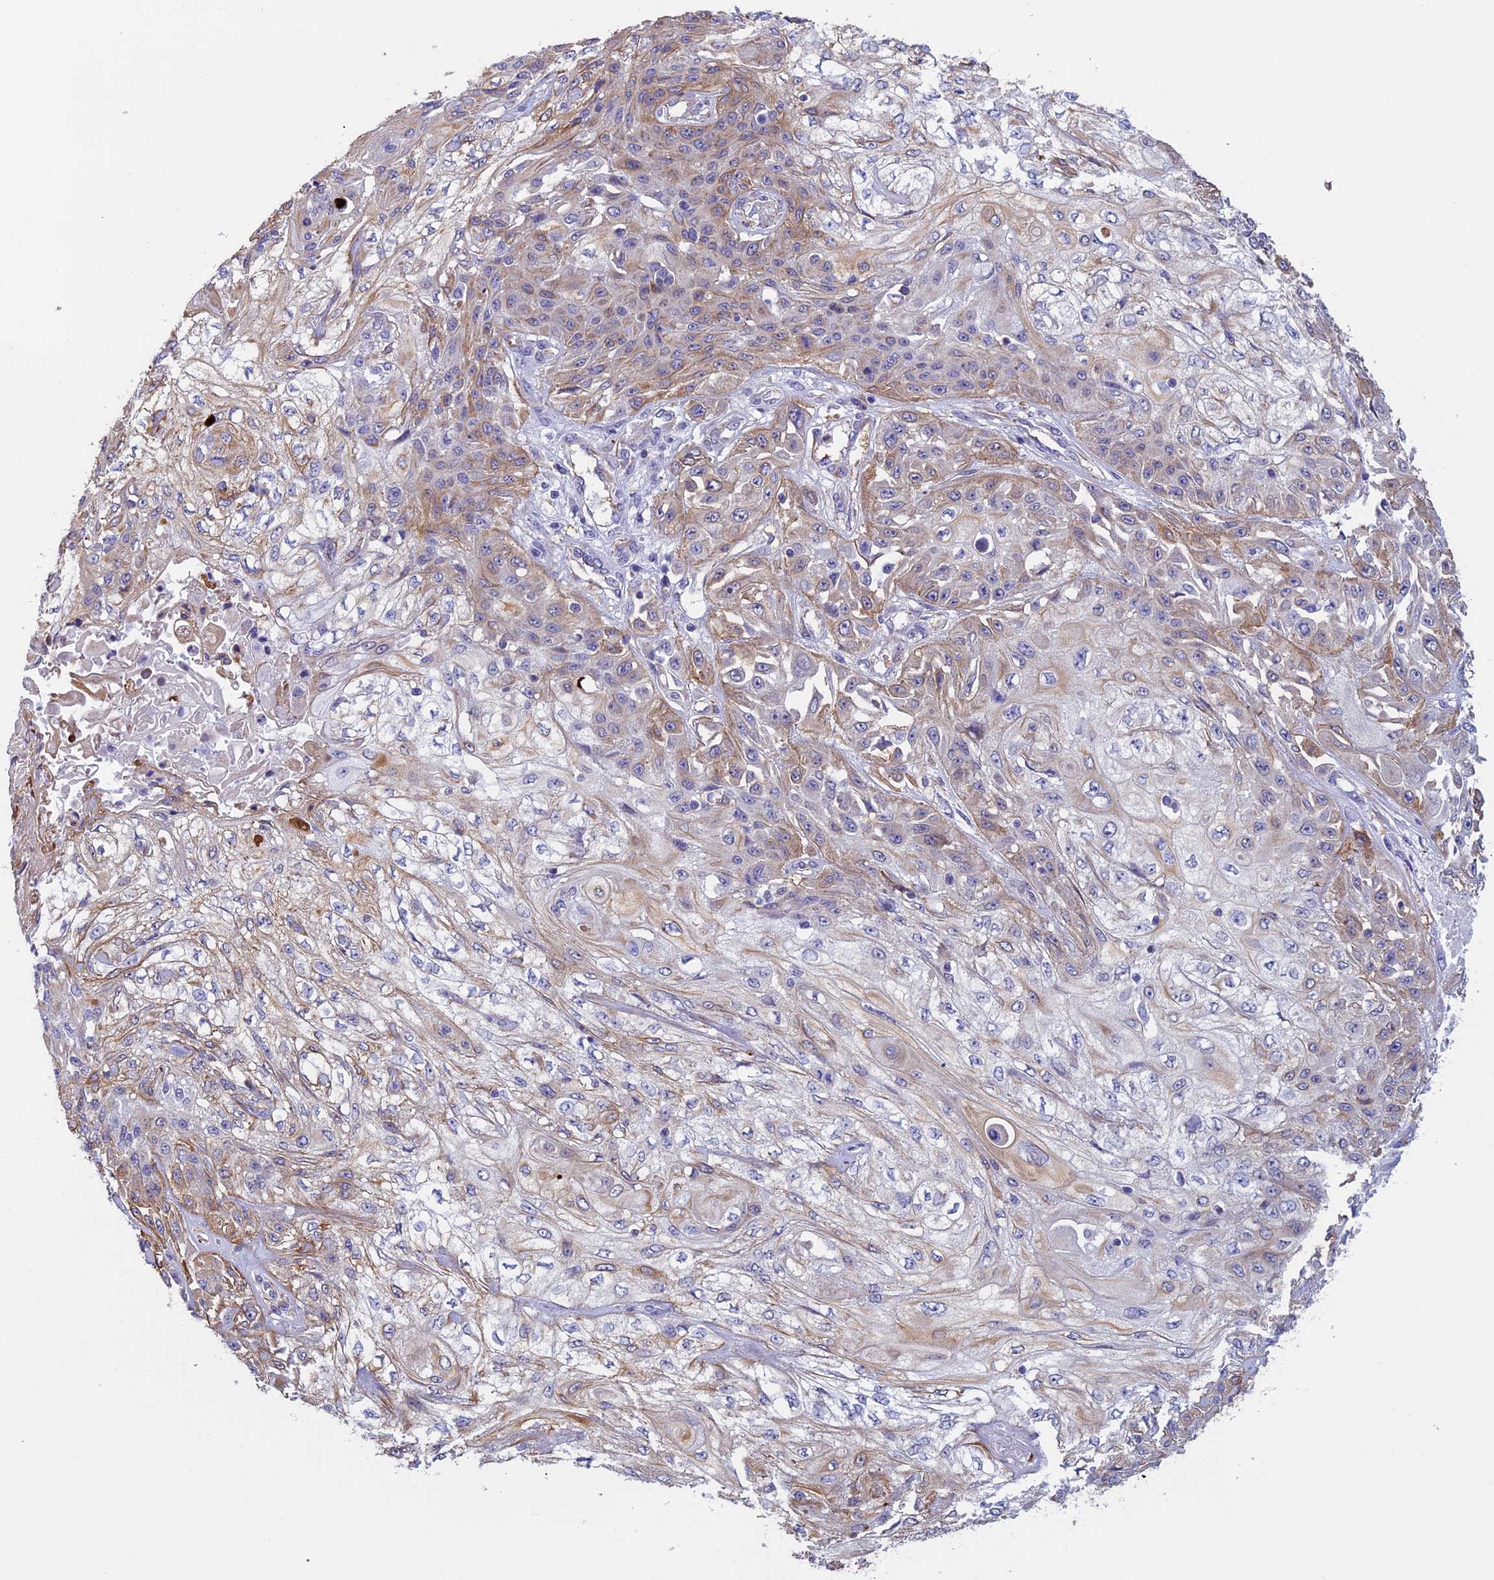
{"staining": {"intensity": "weak", "quantity": "<25%", "location": "cytoplasmic/membranous"}, "tissue": "skin cancer", "cell_type": "Tumor cells", "image_type": "cancer", "snomed": [{"axis": "morphology", "description": "Squamous cell carcinoma, NOS"}, {"axis": "morphology", "description": "Squamous cell carcinoma, metastatic, NOS"}, {"axis": "topography", "description": "Skin"}, {"axis": "topography", "description": "Lymph node"}], "caption": "Tumor cells show no significant protein staining in skin cancer (metastatic squamous cell carcinoma).", "gene": "ANGPTL2", "patient": {"sex": "male", "age": 75}}